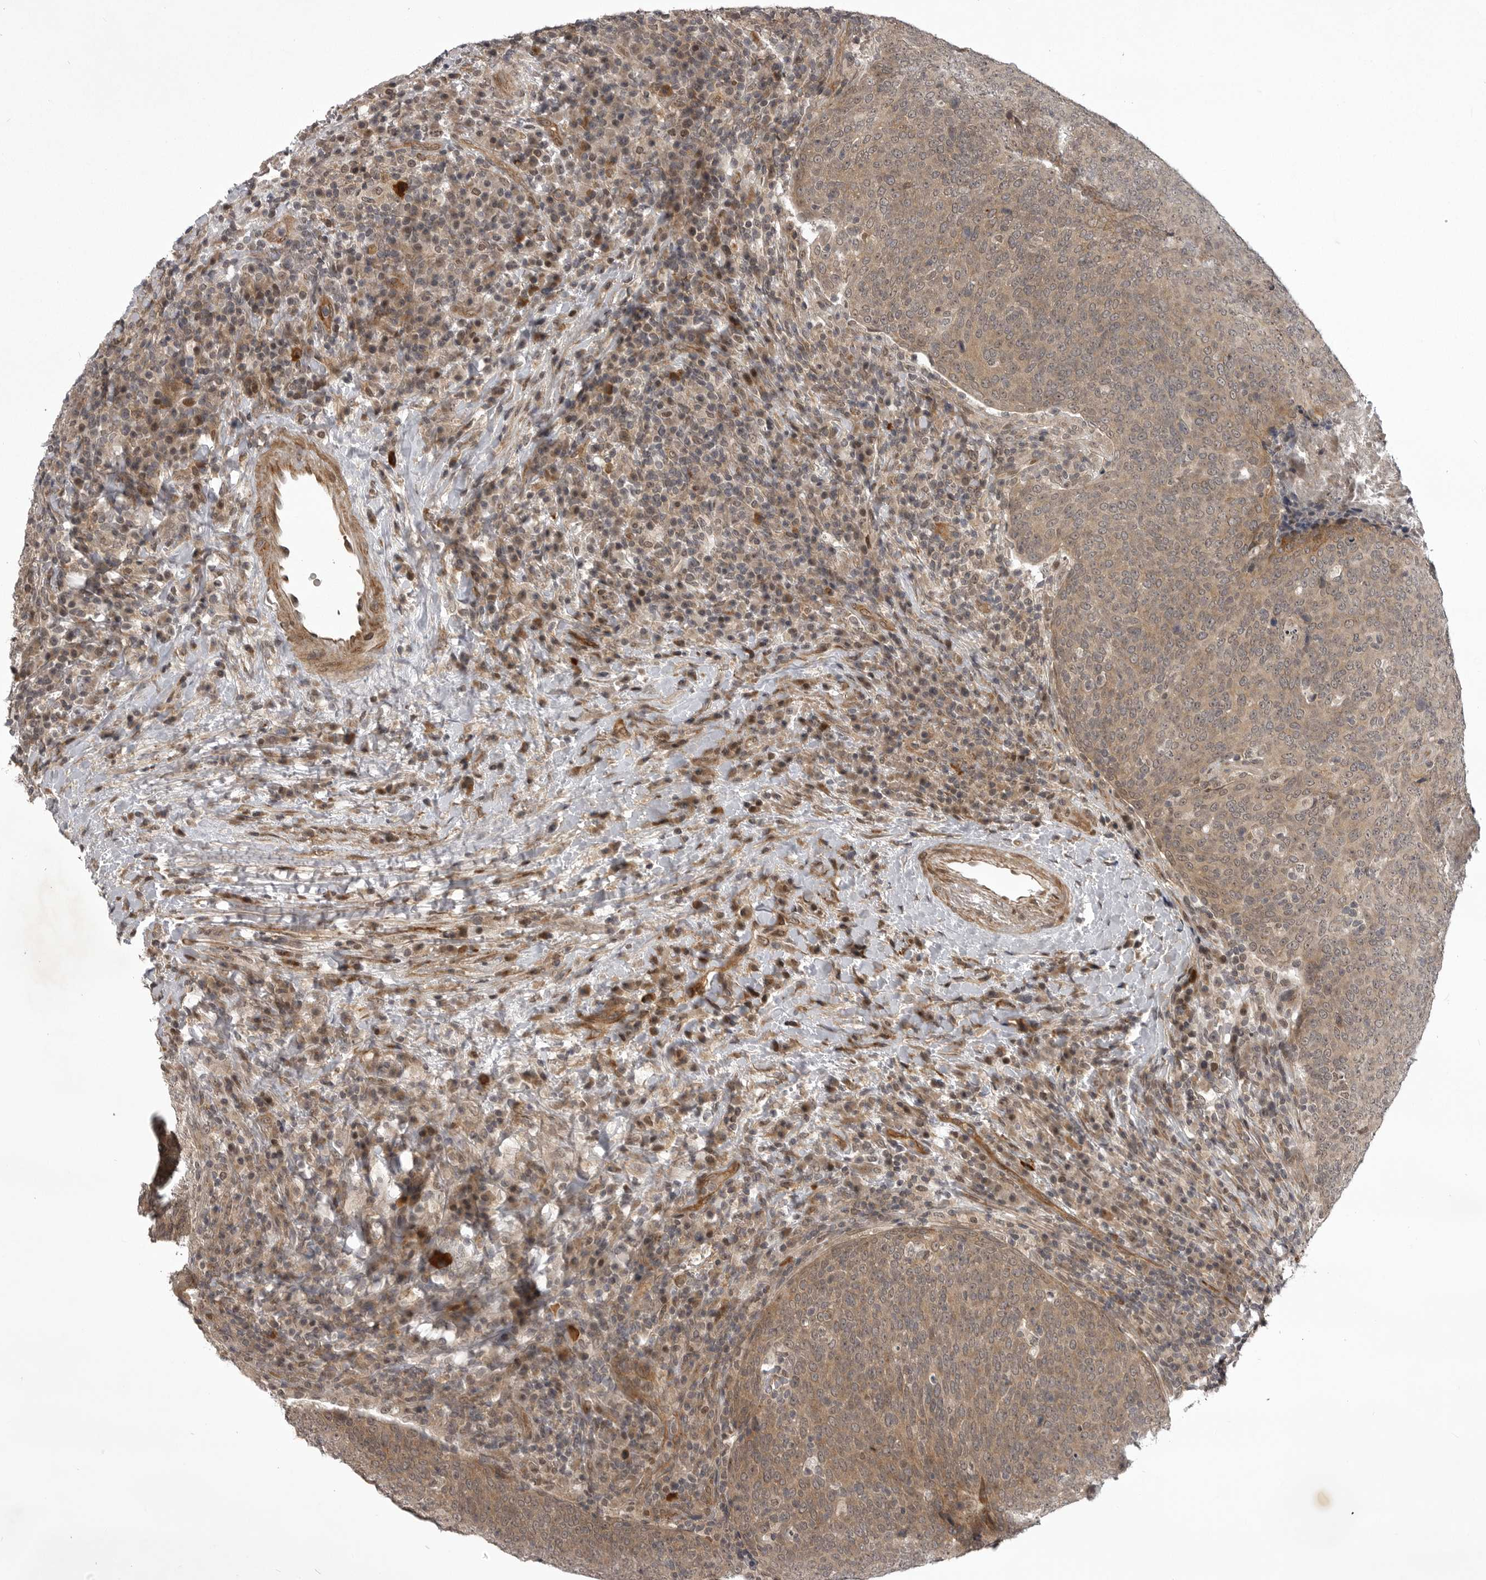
{"staining": {"intensity": "moderate", "quantity": ">75%", "location": "cytoplasmic/membranous"}, "tissue": "head and neck cancer", "cell_type": "Tumor cells", "image_type": "cancer", "snomed": [{"axis": "morphology", "description": "Squamous cell carcinoma, NOS"}, {"axis": "morphology", "description": "Squamous cell carcinoma, metastatic, NOS"}, {"axis": "topography", "description": "Lymph node"}, {"axis": "topography", "description": "Head-Neck"}], "caption": "Immunohistochemical staining of head and neck cancer (metastatic squamous cell carcinoma) reveals medium levels of moderate cytoplasmic/membranous protein staining in approximately >75% of tumor cells. (DAB = brown stain, brightfield microscopy at high magnification).", "gene": "SNX16", "patient": {"sex": "male", "age": 62}}